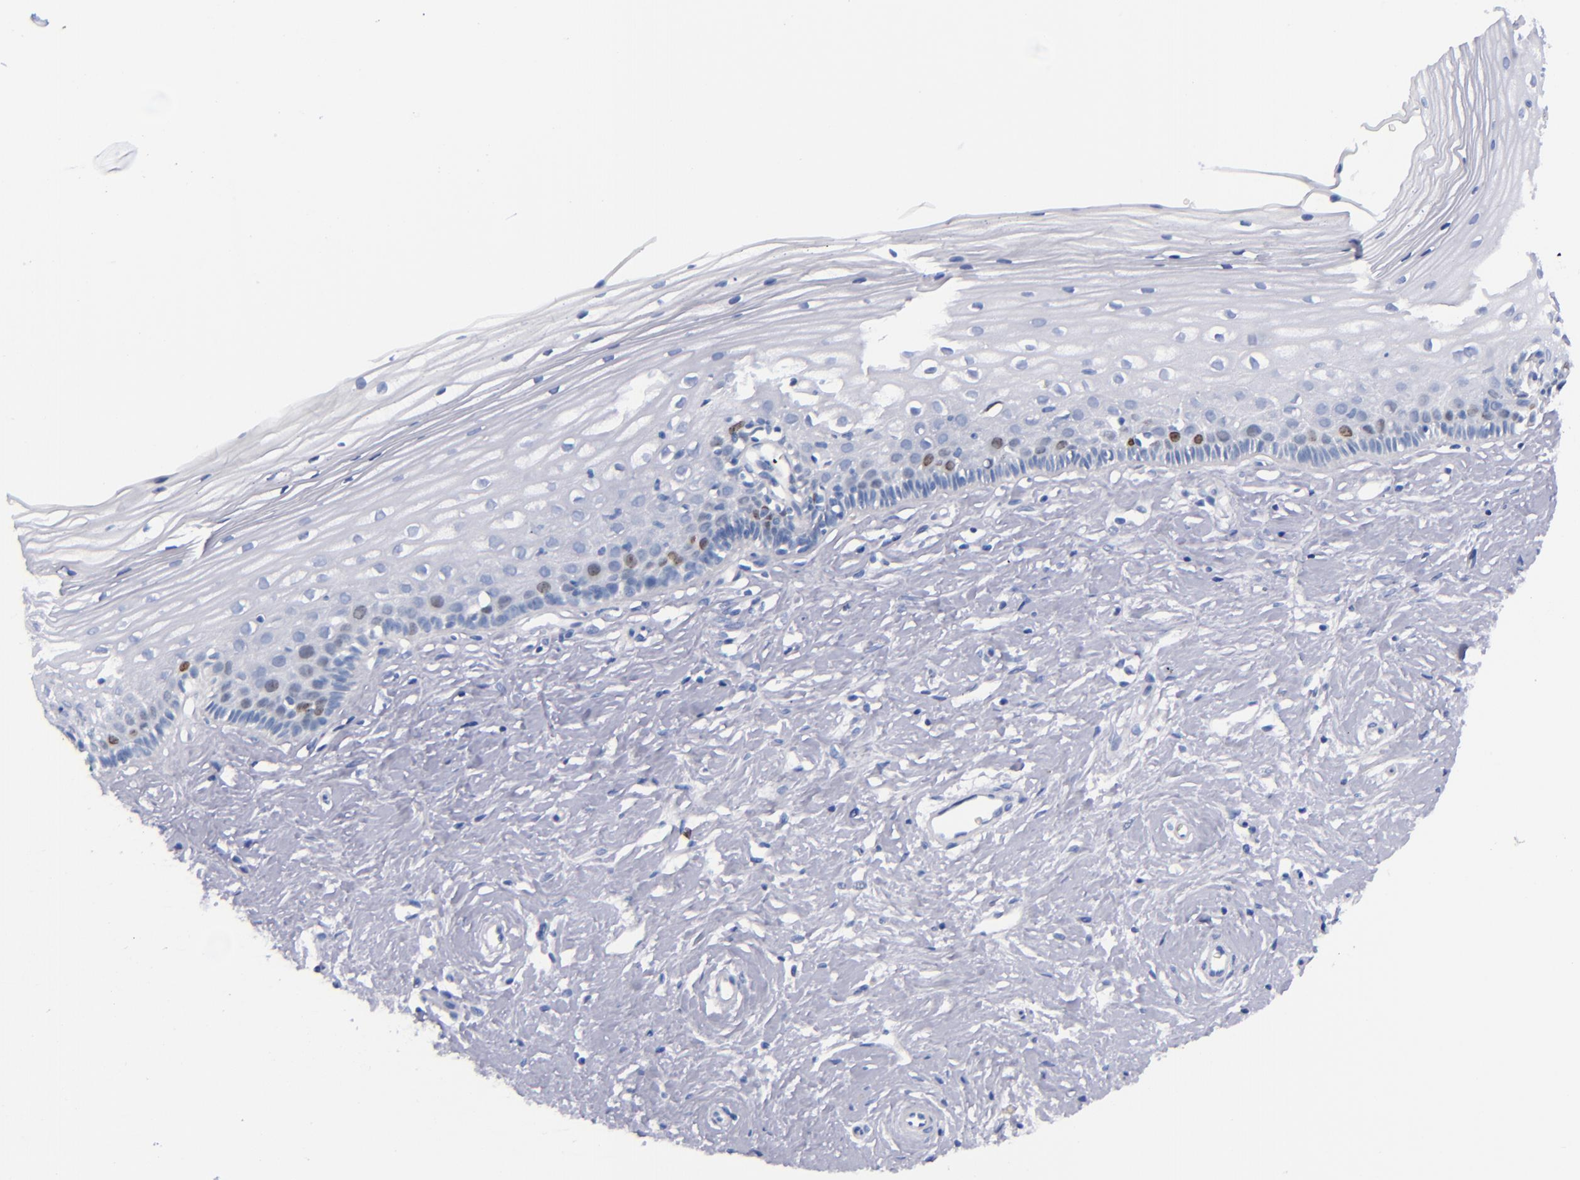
{"staining": {"intensity": "negative", "quantity": "none", "location": "none"}, "tissue": "cervix", "cell_type": "Glandular cells", "image_type": "normal", "snomed": [{"axis": "morphology", "description": "Normal tissue, NOS"}, {"axis": "topography", "description": "Cervix"}], "caption": "Immunohistochemistry (IHC) of benign human cervix exhibits no expression in glandular cells.", "gene": "MCM7", "patient": {"sex": "female", "age": 40}}